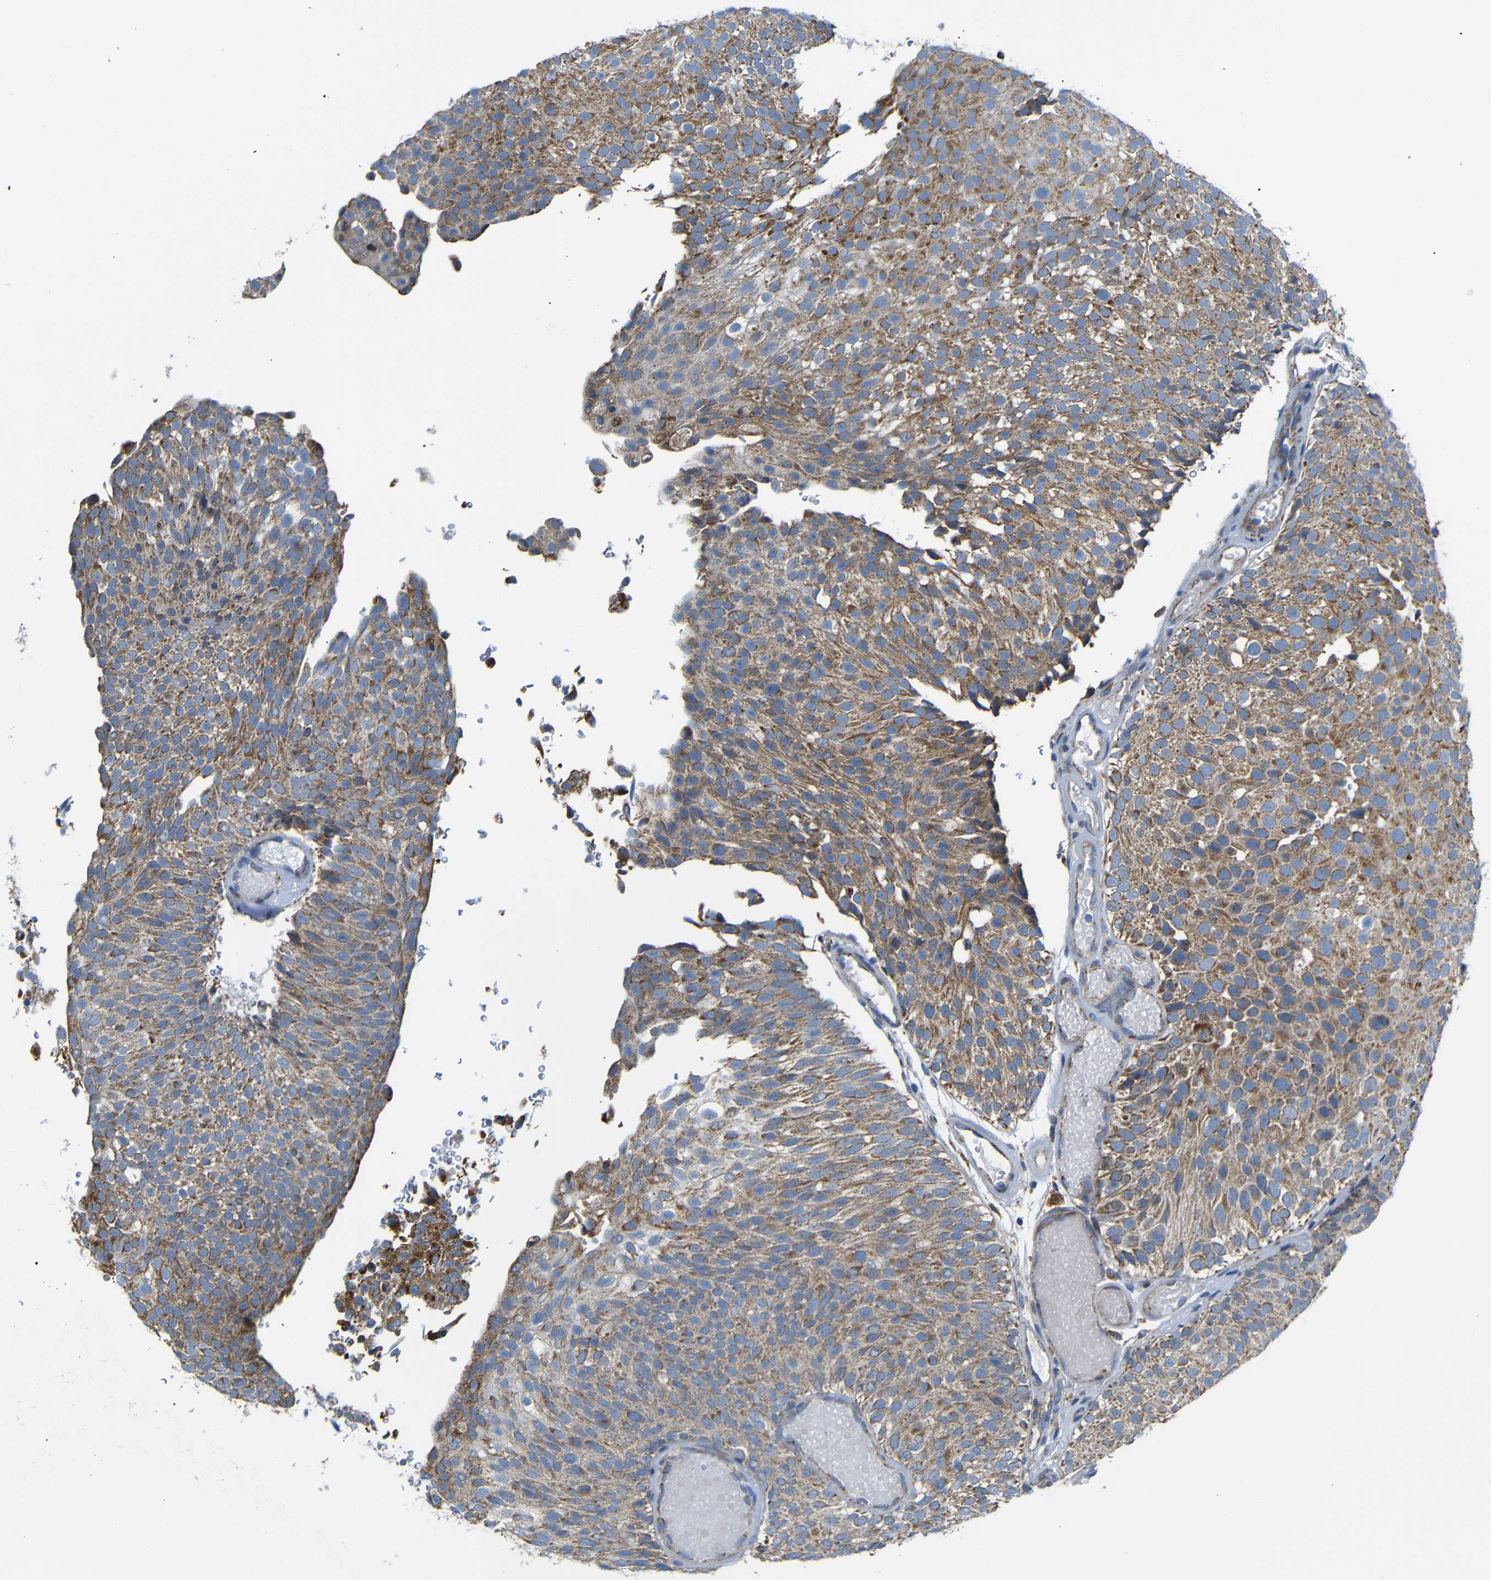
{"staining": {"intensity": "moderate", "quantity": ">75%", "location": "cytoplasmic/membranous"}, "tissue": "urothelial cancer", "cell_type": "Tumor cells", "image_type": "cancer", "snomed": [{"axis": "morphology", "description": "Urothelial carcinoma, Low grade"}, {"axis": "topography", "description": "Urinary bladder"}], "caption": "Human urothelial carcinoma (low-grade) stained for a protein (brown) reveals moderate cytoplasmic/membranous positive positivity in approximately >75% of tumor cells.", "gene": "FAM171B", "patient": {"sex": "male", "age": 78}}